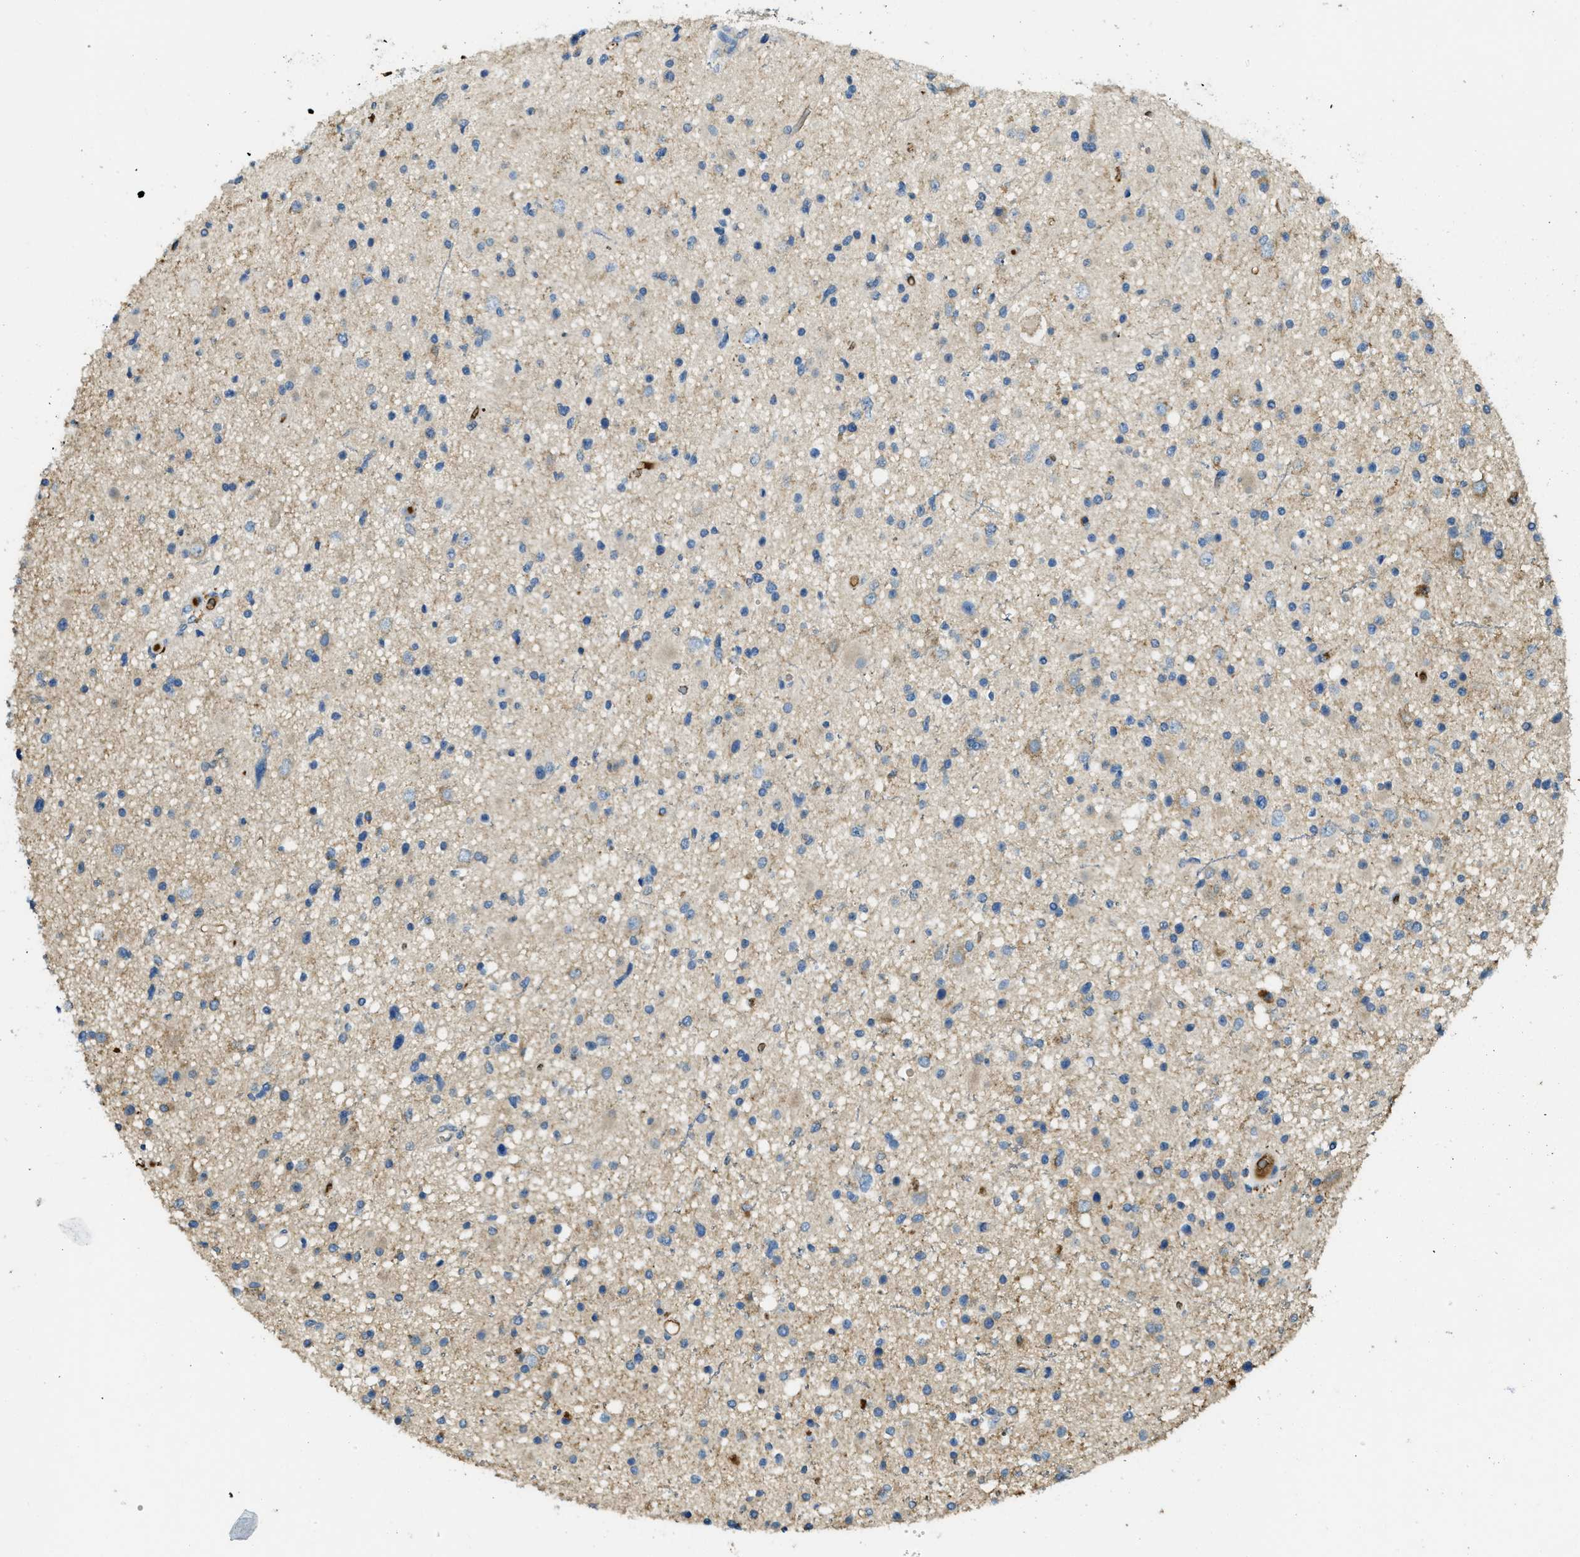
{"staining": {"intensity": "moderate", "quantity": "<25%", "location": "cytoplasmic/membranous"}, "tissue": "glioma", "cell_type": "Tumor cells", "image_type": "cancer", "snomed": [{"axis": "morphology", "description": "Glioma, malignant, High grade"}, {"axis": "topography", "description": "Brain"}], "caption": "A brown stain labels moderate cytoplasmic/membranous positivity of a protein in human glioma tumor cells.", "gene": "RIPK2", "patient": {"sex": "male", "age": 33}}